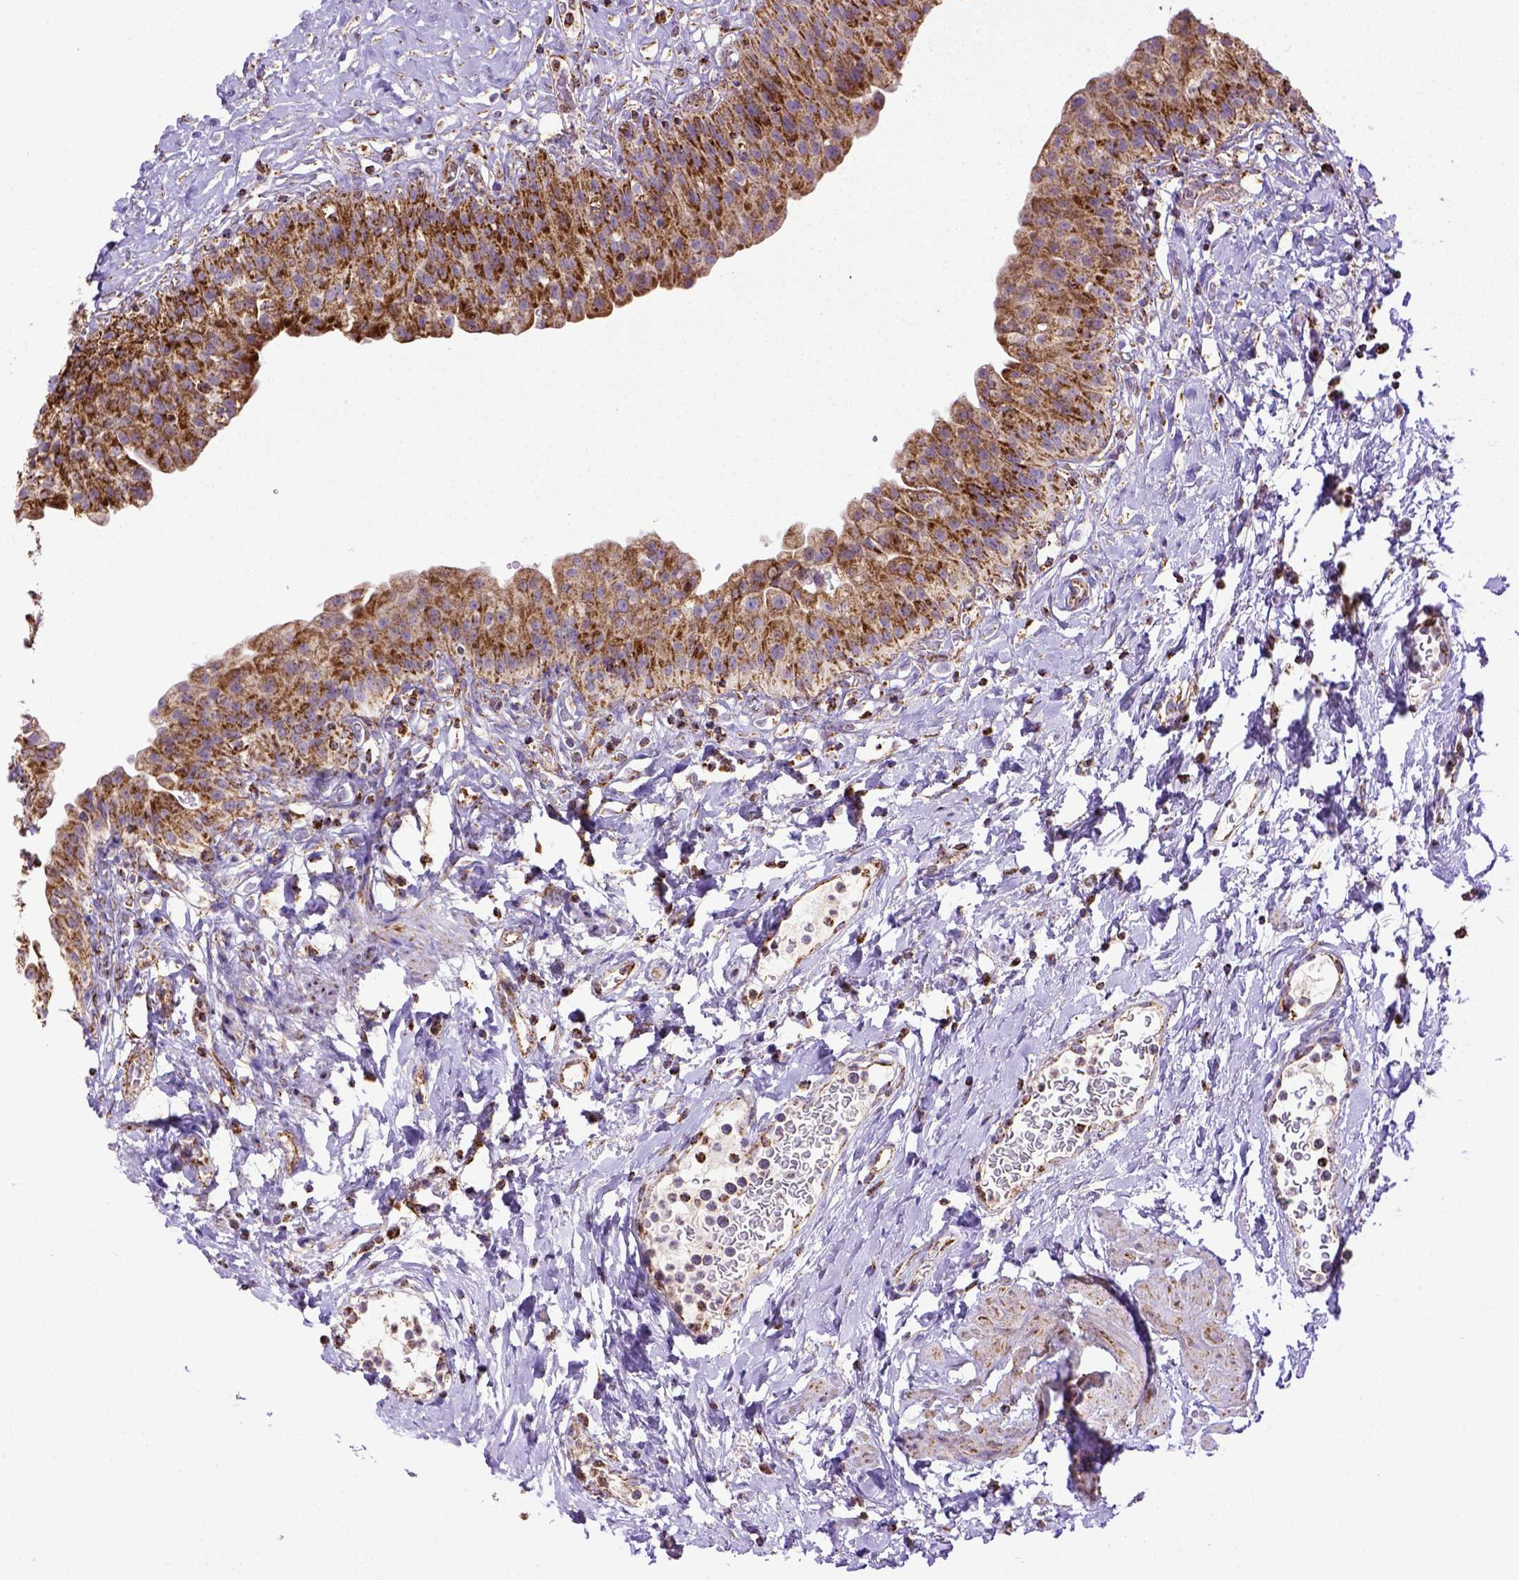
{"staining": {"intensity": "strong", "quantity": ">75%", "location": "cytoplasmic/membranous"}, "tissue": "urinary bladder", "cell_type": "Urothelial cells", "image_type": "normal", "snomed": [{"axis": "morphology", "description": "Normal tissue, NOS"}, {"axis": "topography", "description": "Urinary bladder"}], "caption": "Immunohistochemistry (IHC) of unremarkable urinary bladder reveals high levels of strong cytoplasmic/membranous staining in approximately >75% of urothelial cells. (Brightfield microscopy of DAB IHC at high magnification).", "gene": "MT", "patient": {"sex": "male", "age": 76}}